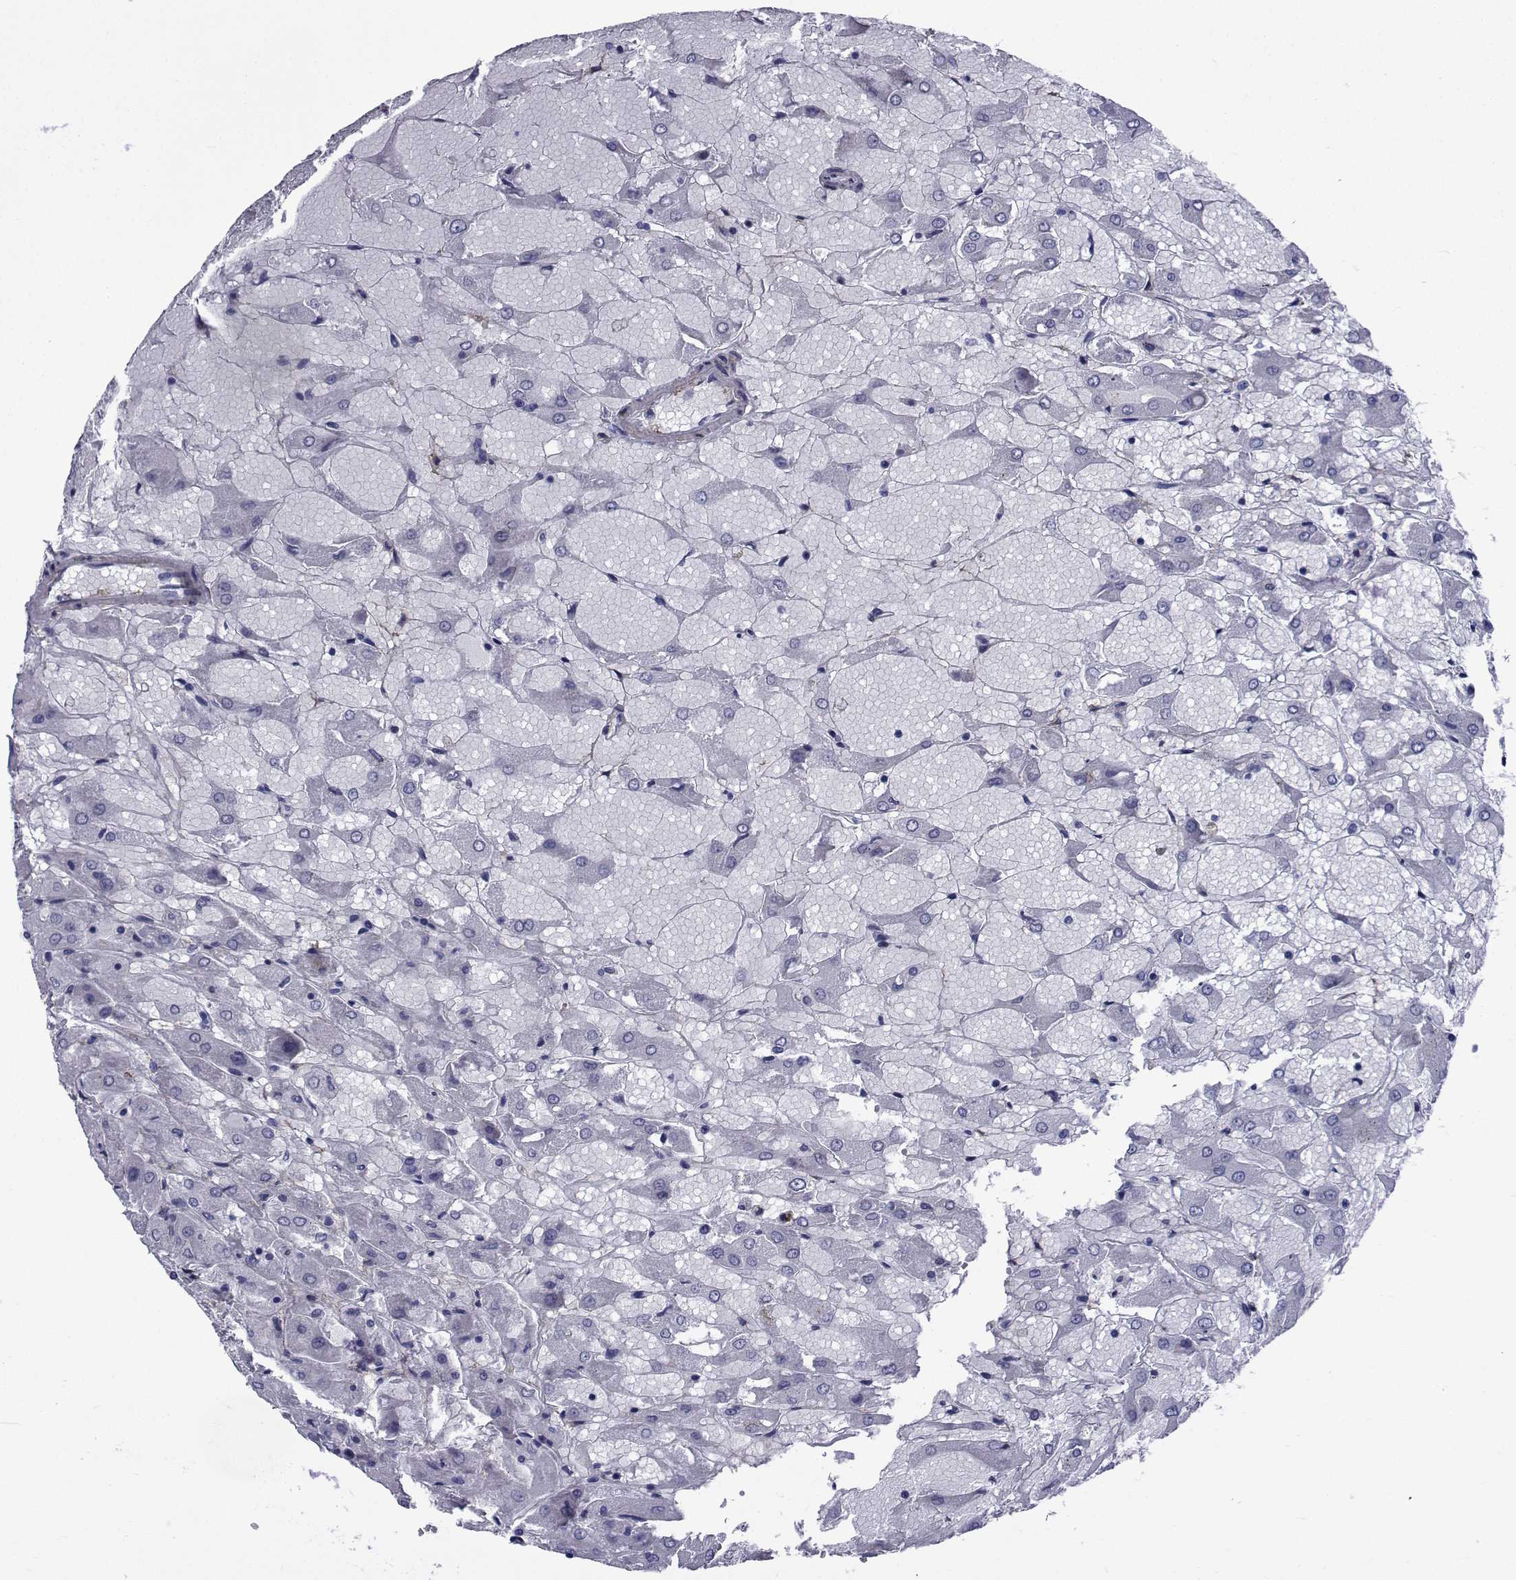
{"staining": {"intensity": "negative", "quantity": "none", "location": "none"}, "tissue": "renal cancer", "cell_type": "Tumor cells", "image_type": "cancer", "snomed": [{"axis": "morphology", "description": "Adenocarcinoma, NOS"}, {"axis": "topography", "description": "Kidney"}], "caption": "An immunohistochemistry image of renal adenocarcinoma is shown. There is no staining in tumor cells of renal adenocarcinoma.", "gene": "SPANXD", "patient": {"sex": "male", "age": 72}}